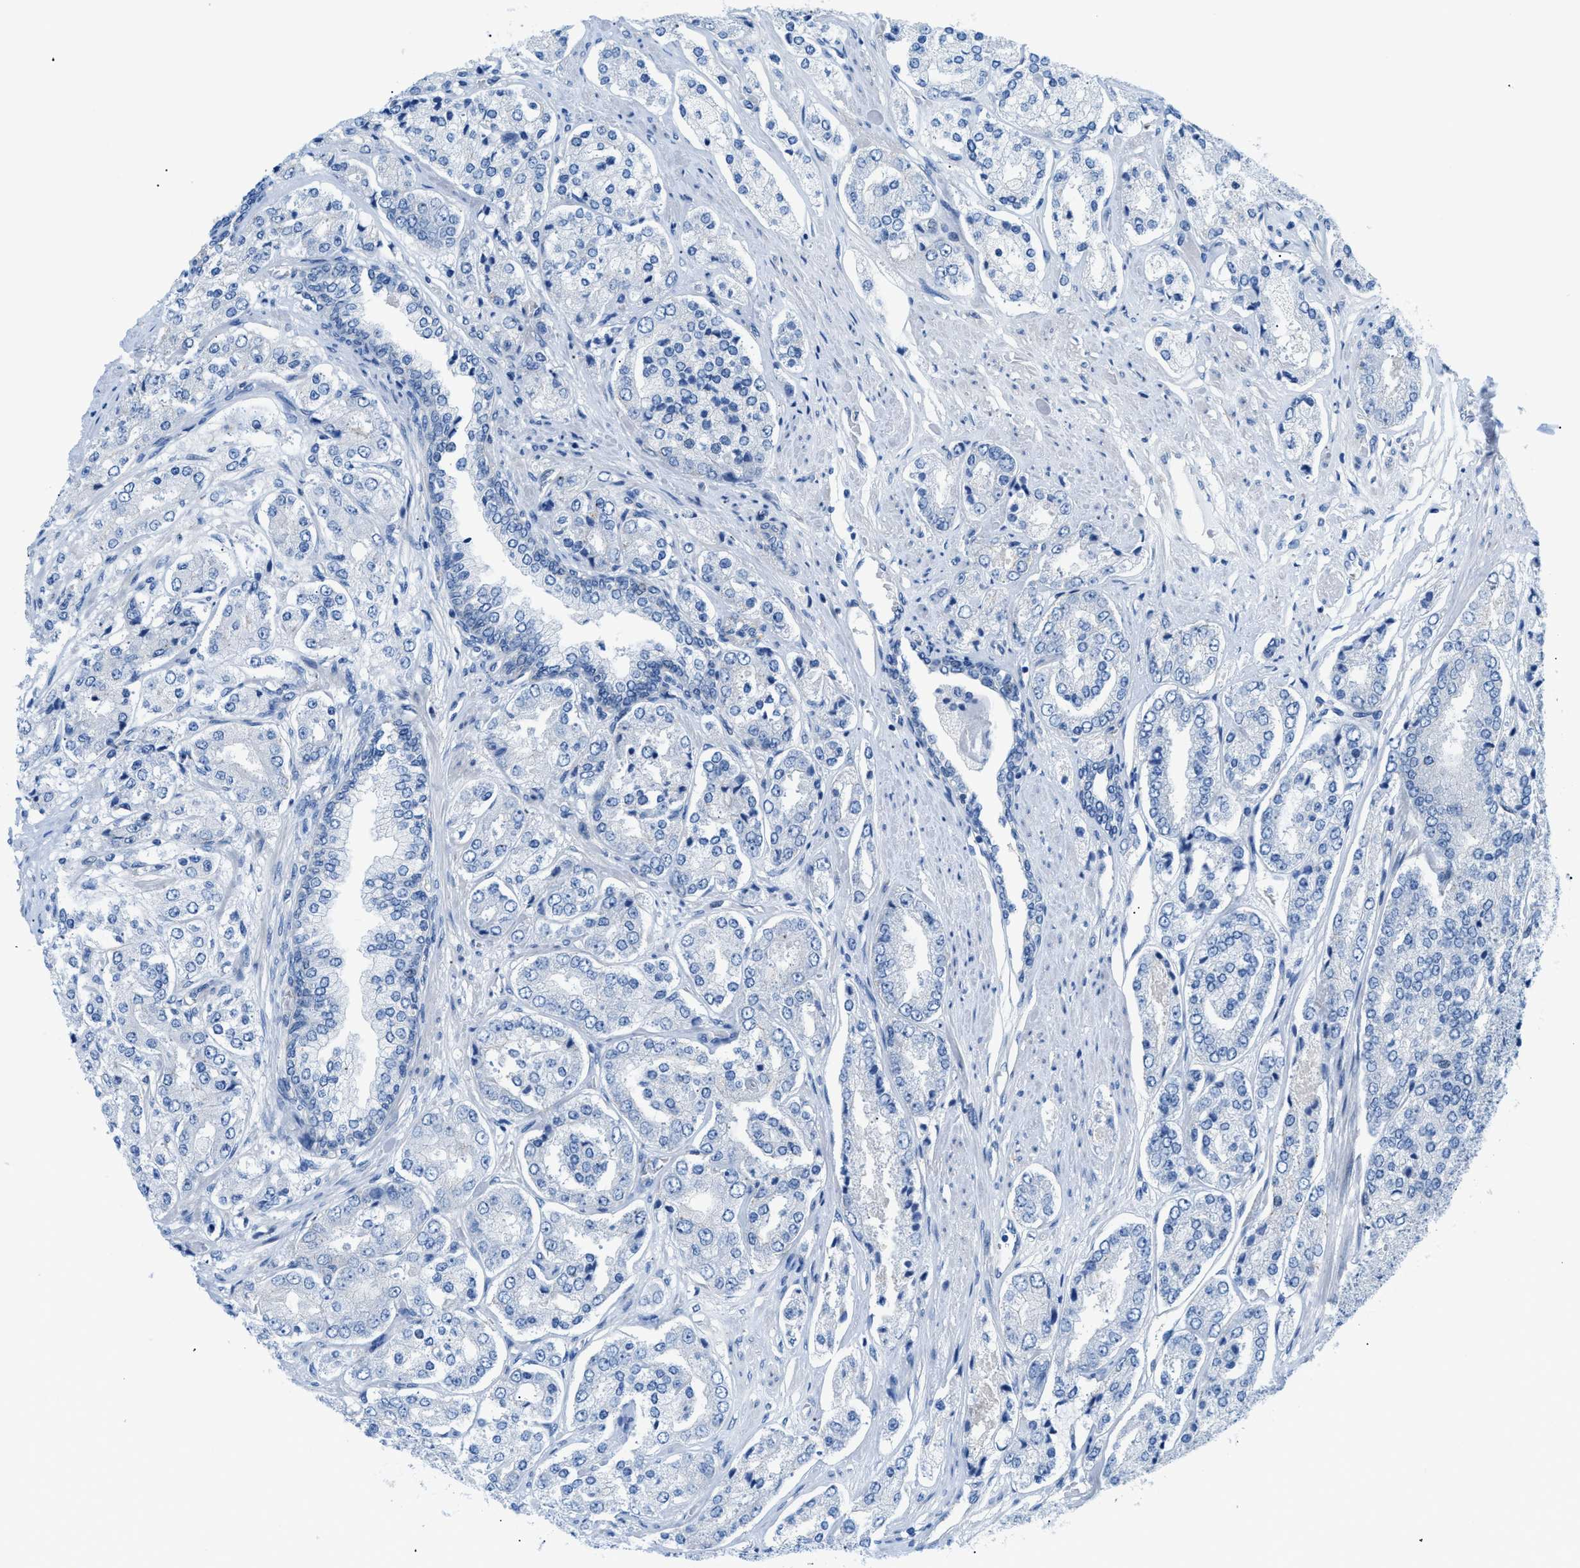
{"staining": {"intensity": "negative", "quantity": "none", "location": "none"}, "tissue": "prostate cancer", "cell_type": "Tumor cells", "image_type": "cancer", "snomed": [{"axis": "morphology", "description": "Adenocarcinoma, High grade"}, {"axis": "topography", "description": "Prostate"}], "caption": "DAB (3,3'-diaminobenzidine) immunohistochemical staining of human prostate cancer (high-grade adenocarcinoma) shows no significant staining in tumor cells.", "gene": "FDCSP", "patient": {"sex": "male", "age": 65}}